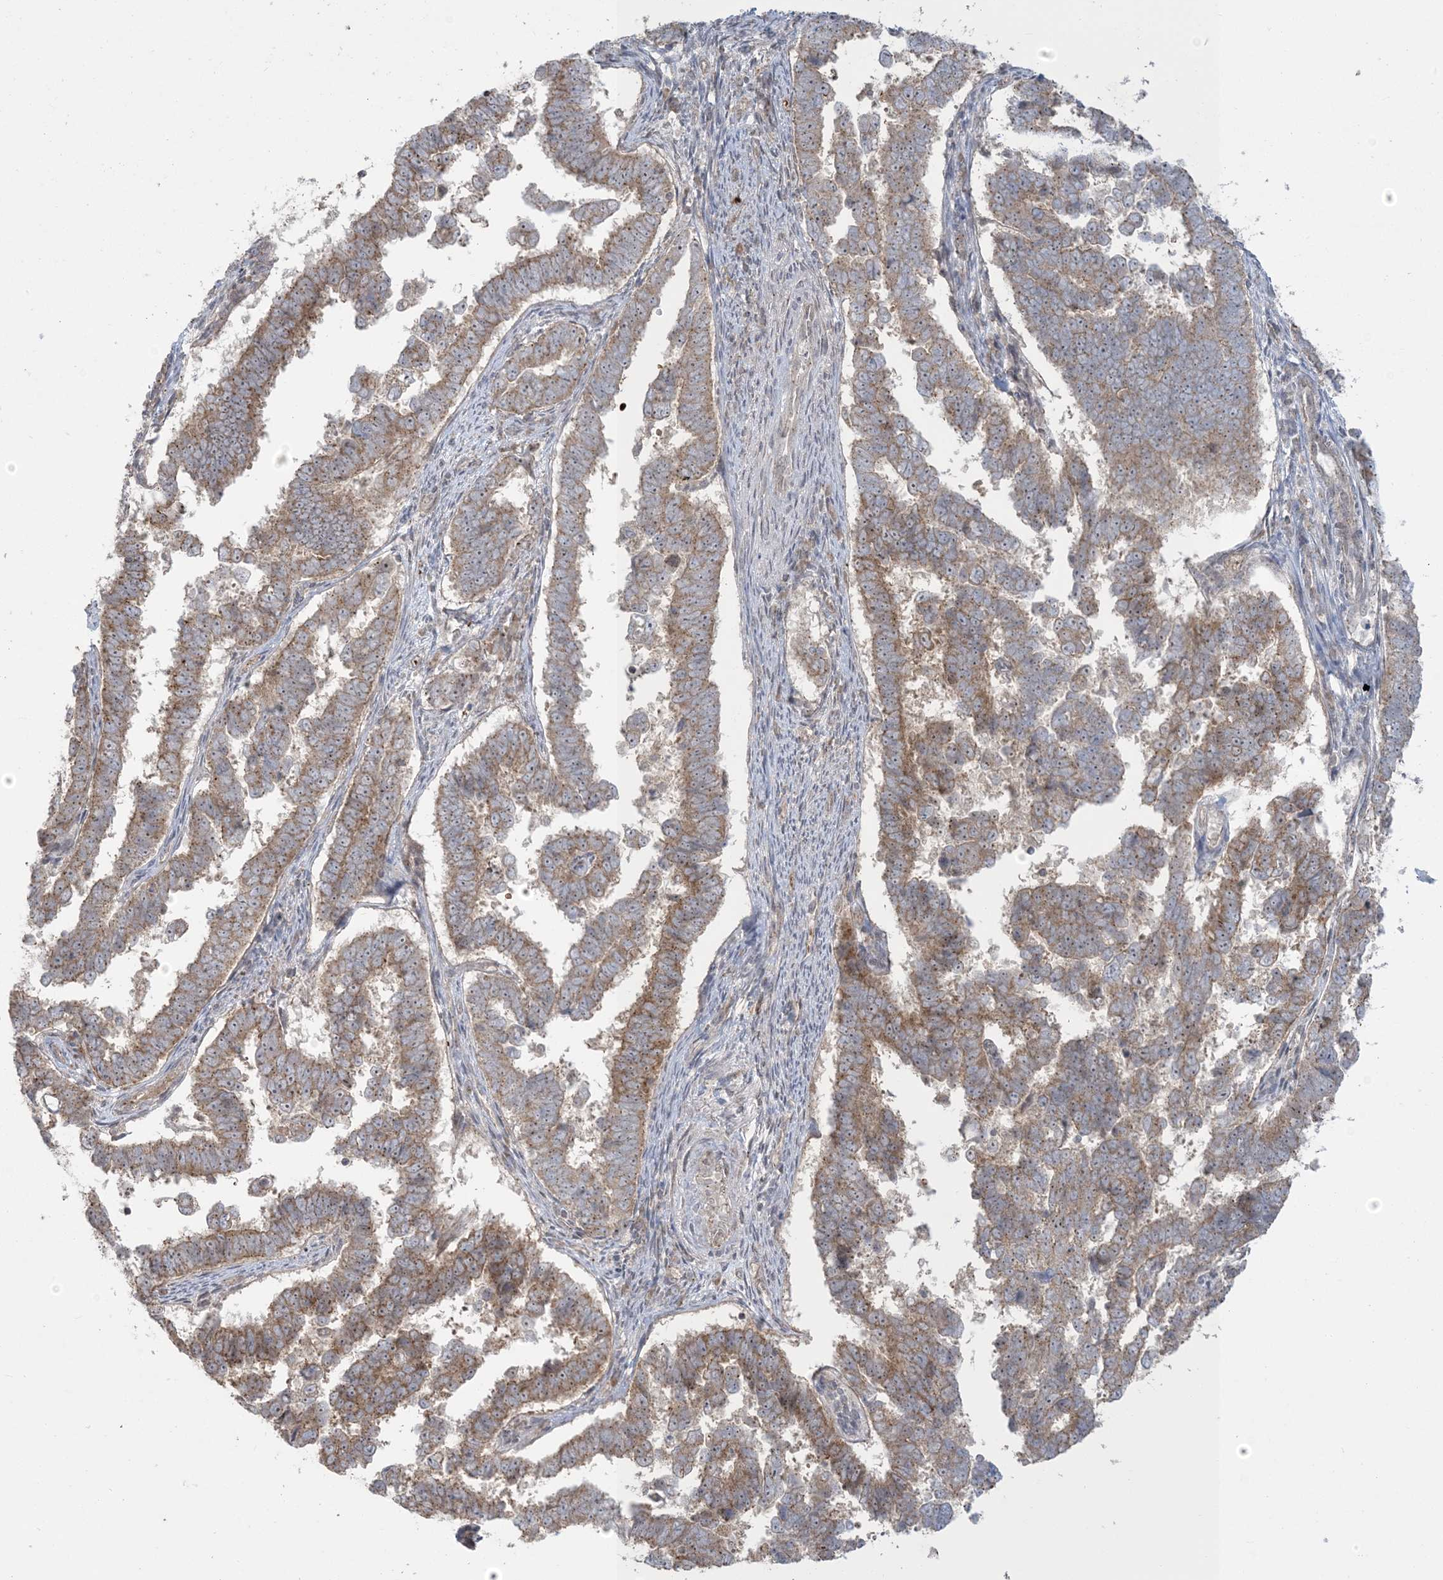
{"staining": {"intensity": "moderate", "quantity": "25%-75%", "location": "cytoplasmic/membranous"}, "tissue": "endometrial cancer", "cell_type": "Tumor cells", "image_type": "cancer", "snomed": [{"axis": "morphology", "description": "Adenocarcinoma, NOS"}, {"axis": "topography", "description": "Endometrium"}], "caption": "High-power microscopy captured an IHC image of endometrial cancer, revealing moderate cytoplasmic/membranous staining in approximately 25%-75% of tumor cells.", "gene": "ABCF3", "patient": {"sex": "female", "age": 75}}